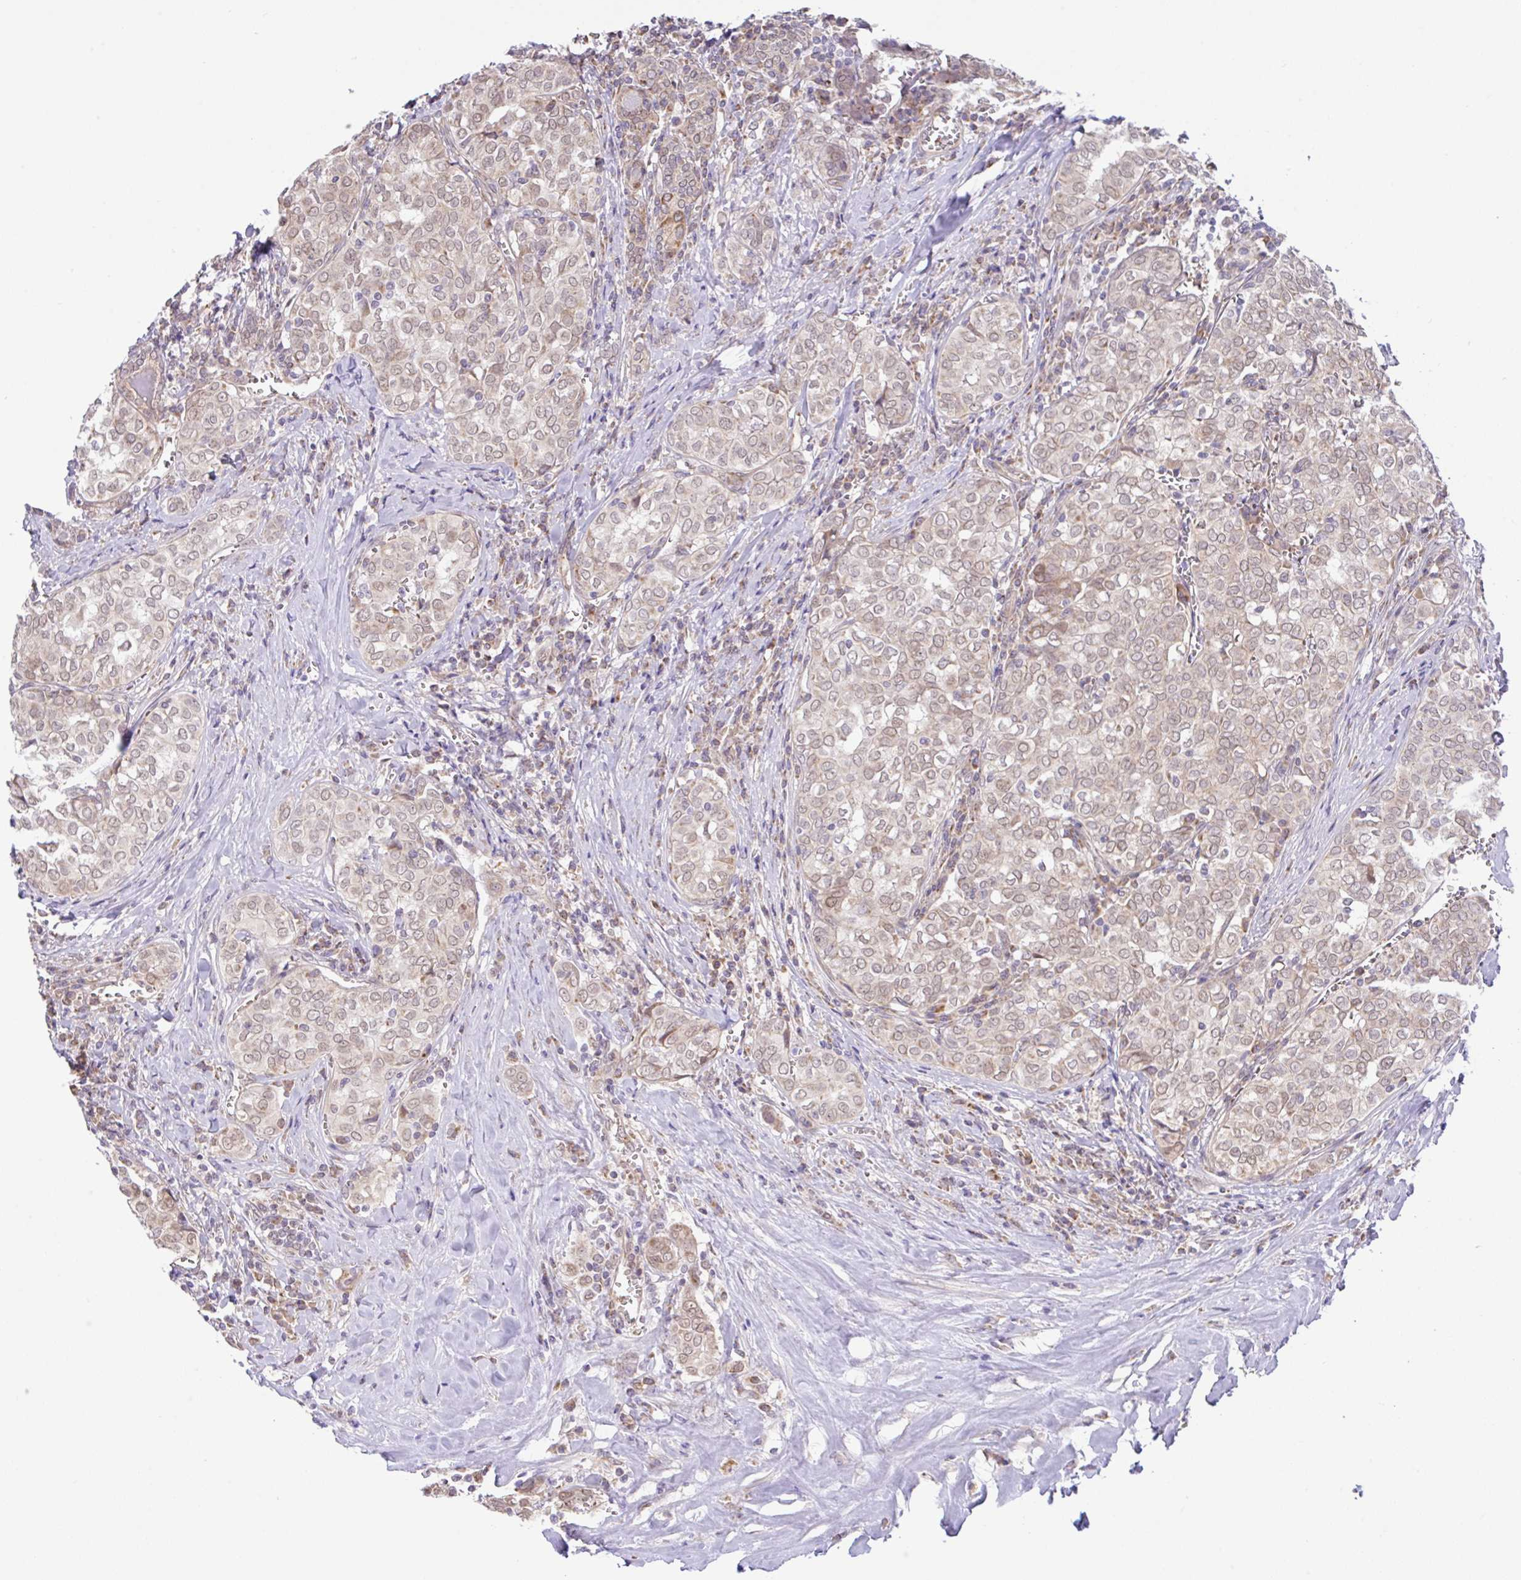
{"staining": {"intensity": "weak", "quantity": ">75%", "location": "cytoplasmic/membranous"}, "tissue": "thyroid cancer", "cell_type": "Tumor cells", "image_type": "cancer", "snomed": [{"axis": "morphology", "description": "Papillary adenocarcinoma, NOS"}, {"axis": "topography", "description": "Thyroid gland"}], "caption": "A low amount of weak cytoplasmic/membranous positivity is identified in about >75% of tumor cells in thyroid cancer (papillary adenocarcinoma) tissue.", "gene": "DLEU7", "patient": {"sex": "female", "age": 30}}